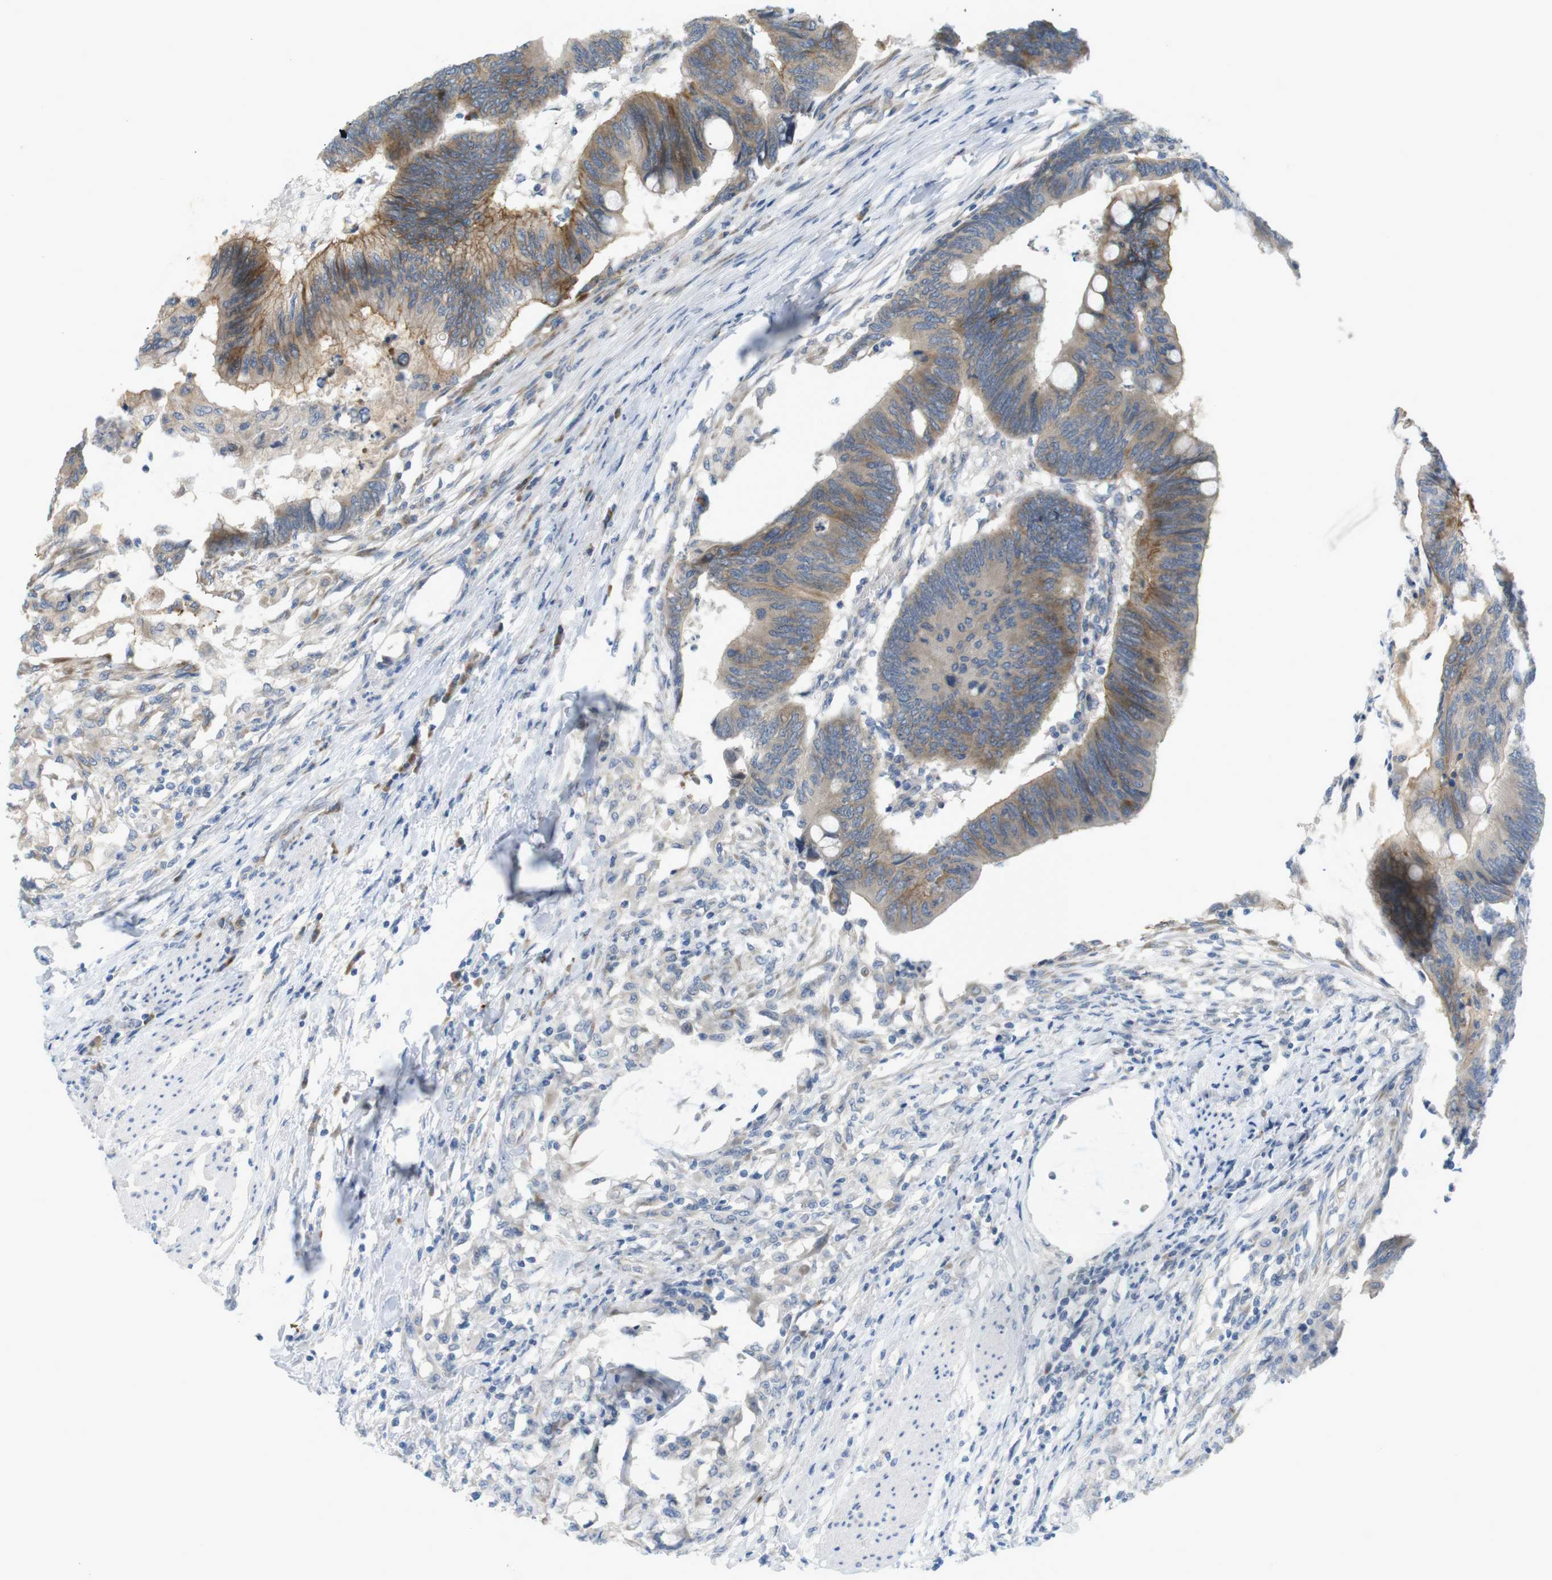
{"staining": {"intensity": "moderate", "quantity": ">75%", "location": "cytoplasmic/membranous"}, "tissue": "colorectal cancer", "cell_type": "Tumor cells", "image_type": "cancer", "snomed": [{"axis": "morphology", "description": "Normal tissue, NOS"}, {"axis": "morphology", "description": "Adenocarcinoma, NOS"}, {"axis": "topography", "description": "Rectum"}, {"axis": "topography", "description": "Peripheral nerve tissue"}], "caption": "Moderate cytoplasmic/membranous staining for a protein is identified in approximately >75% of tumor cells of colorectal cancer (adenocarcinoma) using immunohistochemistry.", "gene": "GJC3", "patient": {"sex": "male", "age": 92}}